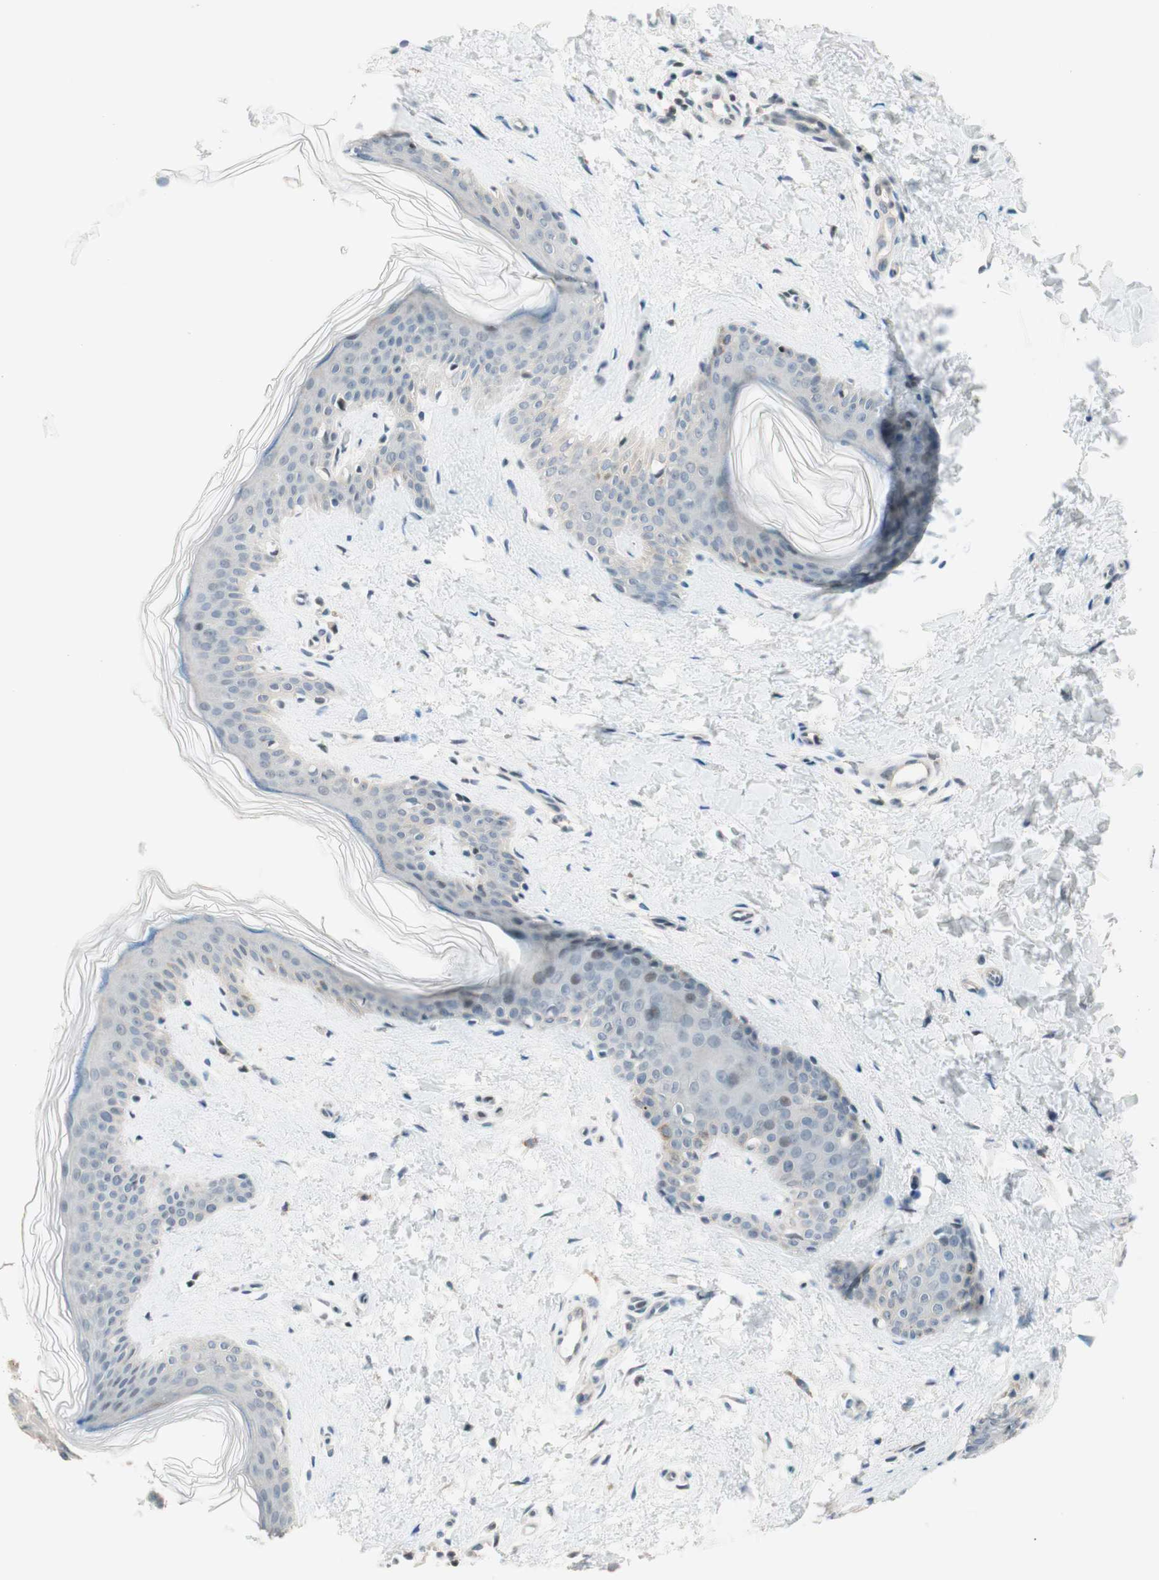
{"staining": {"intensity": "negative", "quantity": "none", "location": "none"}, "tissue": "skin", "cell_type": "Fibroblasts", "image_type": "normal", "snomed": [{"axis": "morphology", "description": "Normal tissue, NOS"}, {"axis": "topography", "description": "Skin"}], "caption": "IHC photomicrograph of unremarkable skin stained for a protein (brown), which demonstrates no positivity in fibroblasts.", "gene": "JPH1", "patient": {"sex": "female", "age": 41}}